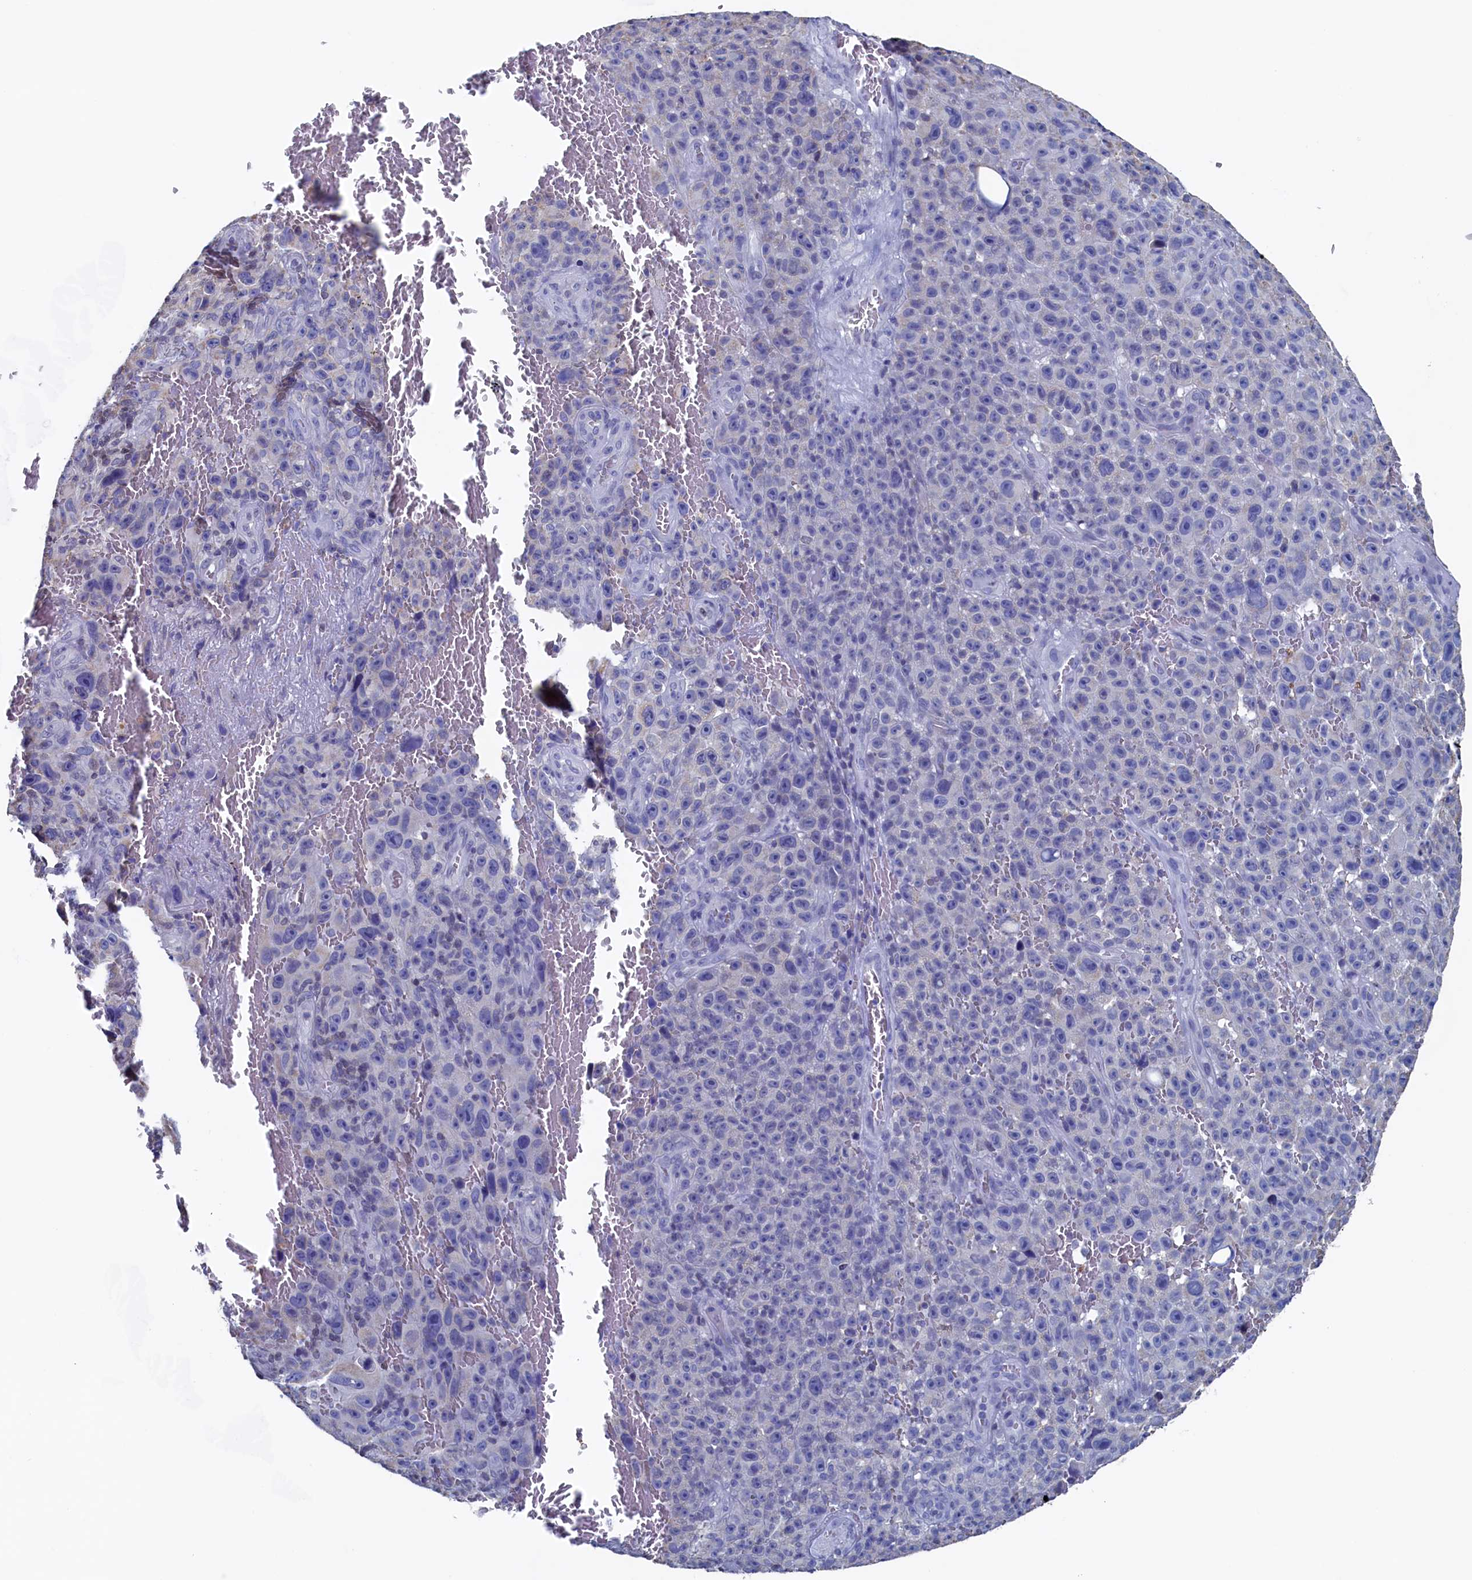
{"staining": {"intensity": "negative", "quantity": "none", "location": "none"}, "tissue": "melanoma", "cell_type": "Tumor cells", "image_type": "cancer", "snomed": [{"axis": "morphology", "description": "Malignant melanoma, NOS"}, {"axis": "topography", "description": "Skin"}], "caption": "This is a image of immunohistochemistry (IHC) staining of malignant melanoma, which shows no staining in tumor cells. (DAB immunohistochemistry visualized using brightfield microscopy, high magnification).", "gene": "C11orf54", "patient": {"sex": "female", "age": 82}}